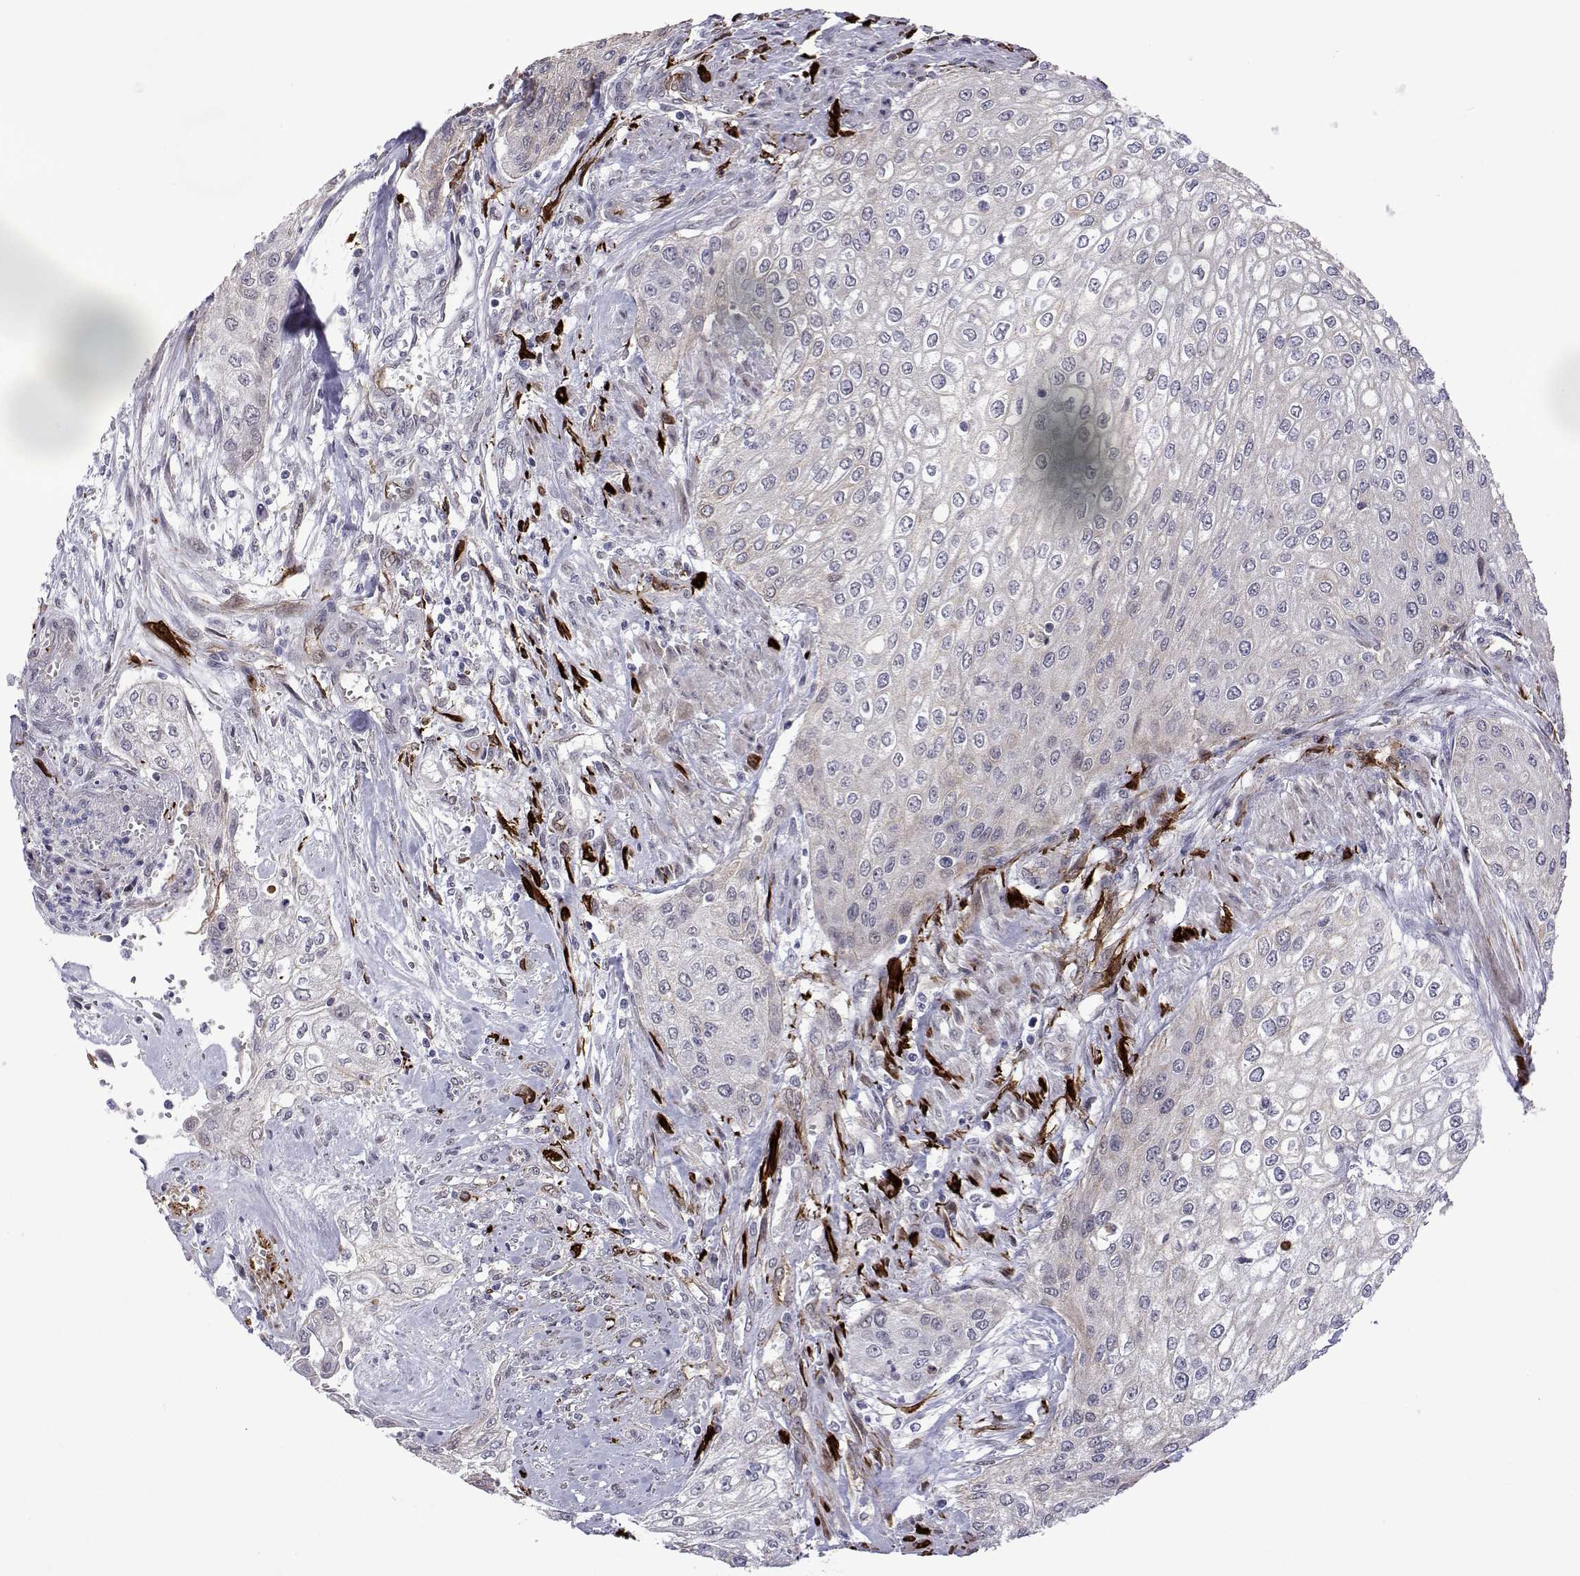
{"staining": {"intensity": "negative", "quantity": "none", "location": "none"}, "tissue": "urothelial cancer", "cell_type": "Tumor cells", "image_type": "cancer", "snomed": [{"axis": "morphology", "description": "Urothelial carcinoma, High grade"}, {"axis": "topography", "description": "Urinary bladder"}], "caption": "Histopathology image shows no significant protein staining in tumor cells of high-grade urothelial carcinoma.", "gene": "EFCAB3", "patient": {"sex": "male", "age": 62}}